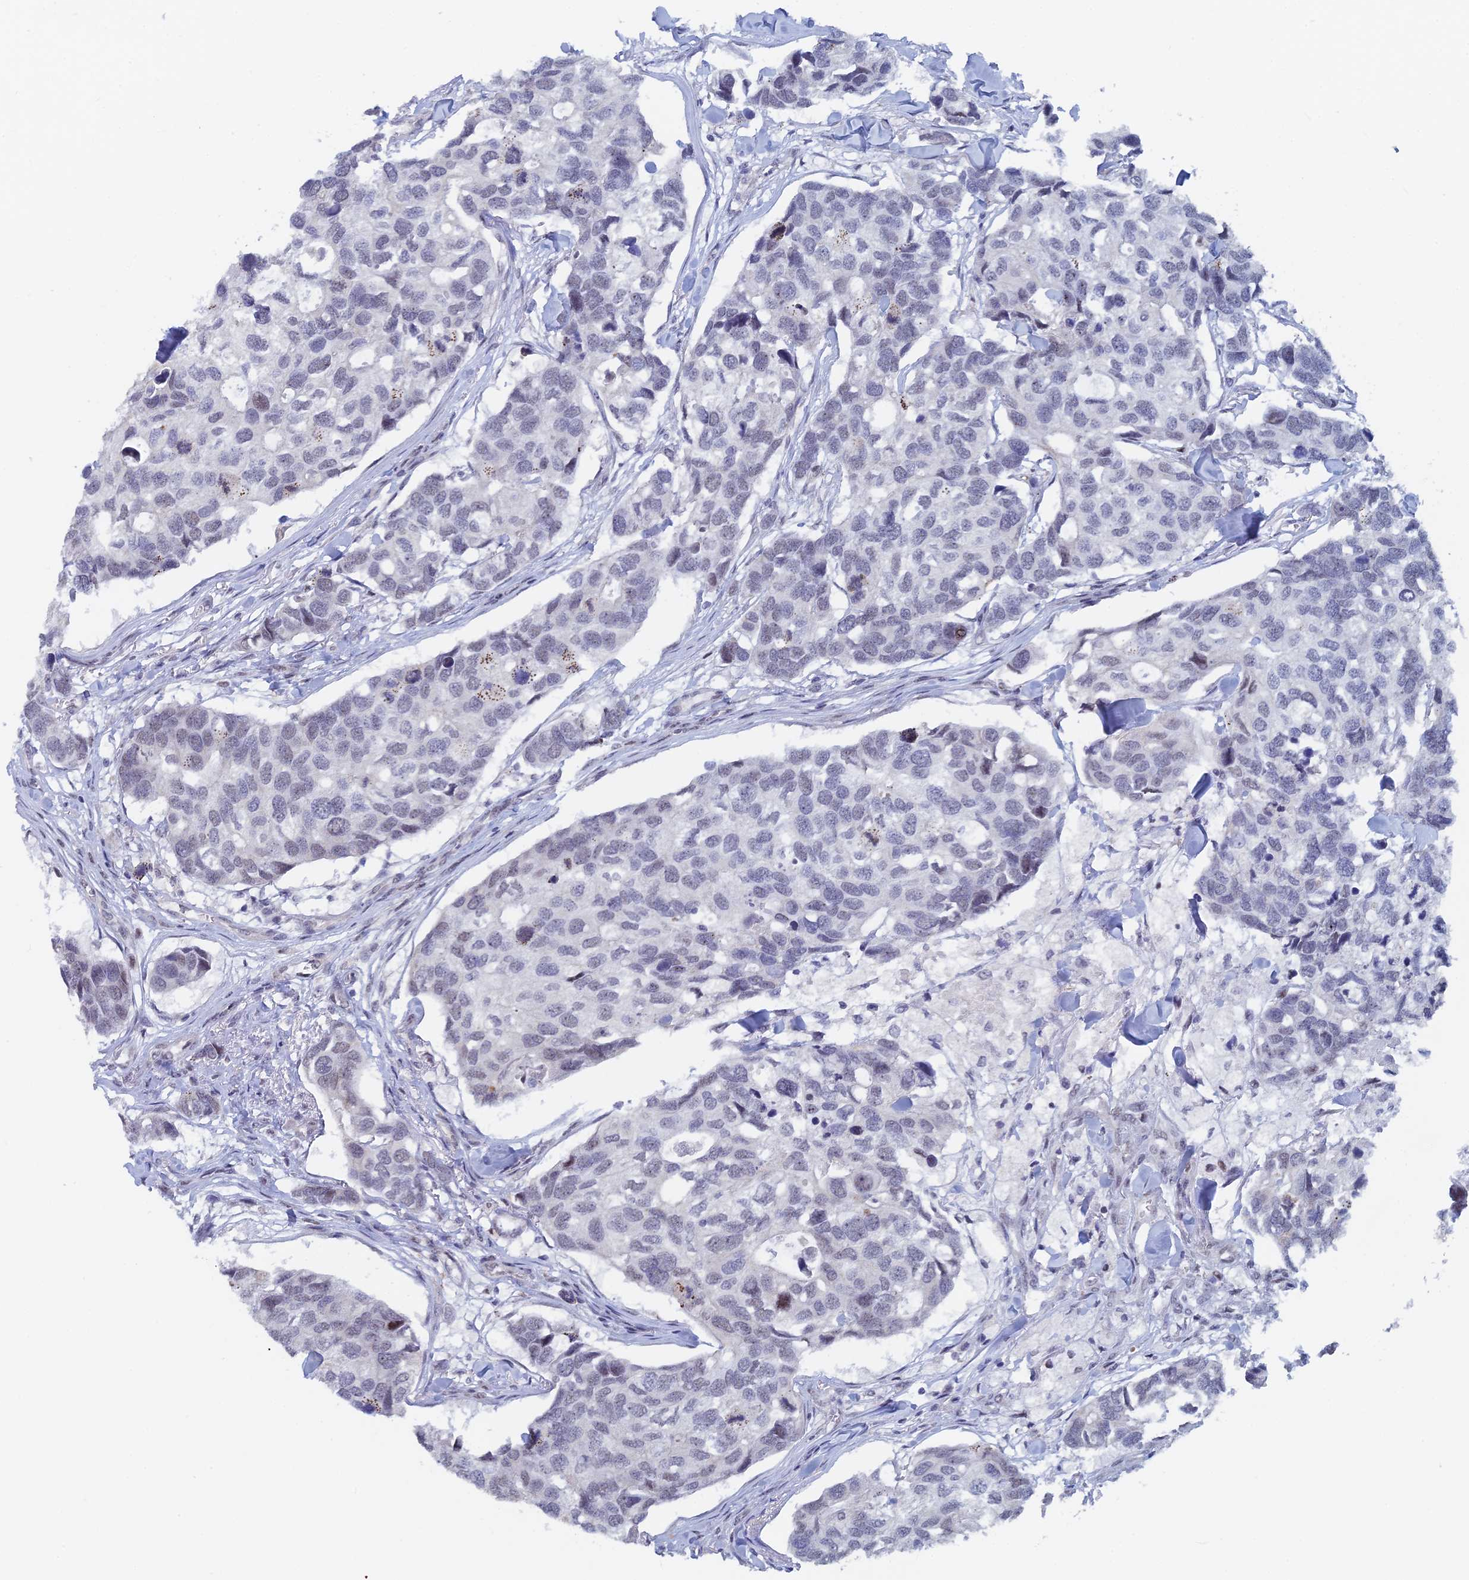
{"staining": {"intensity": "weak", "quantity": "<25%", "location": "nuclear"}, "tissue": "breast cancer", "cell_type": "Tumor cells", "image_type": "cancer", "snomed": [{"axis": "morphology", "description": "Duct carcinoma"}, {"axis": "topography", "description": "Breast"}], "caption": "High power microscopy image of an immunohistochemistry micrograph of breast cancer (infiltrating ductal carcinoma), revealing no significant positivity in tumor cells.", "gene": "GMNC", "patient": {"sex": "female", "age": 83}}